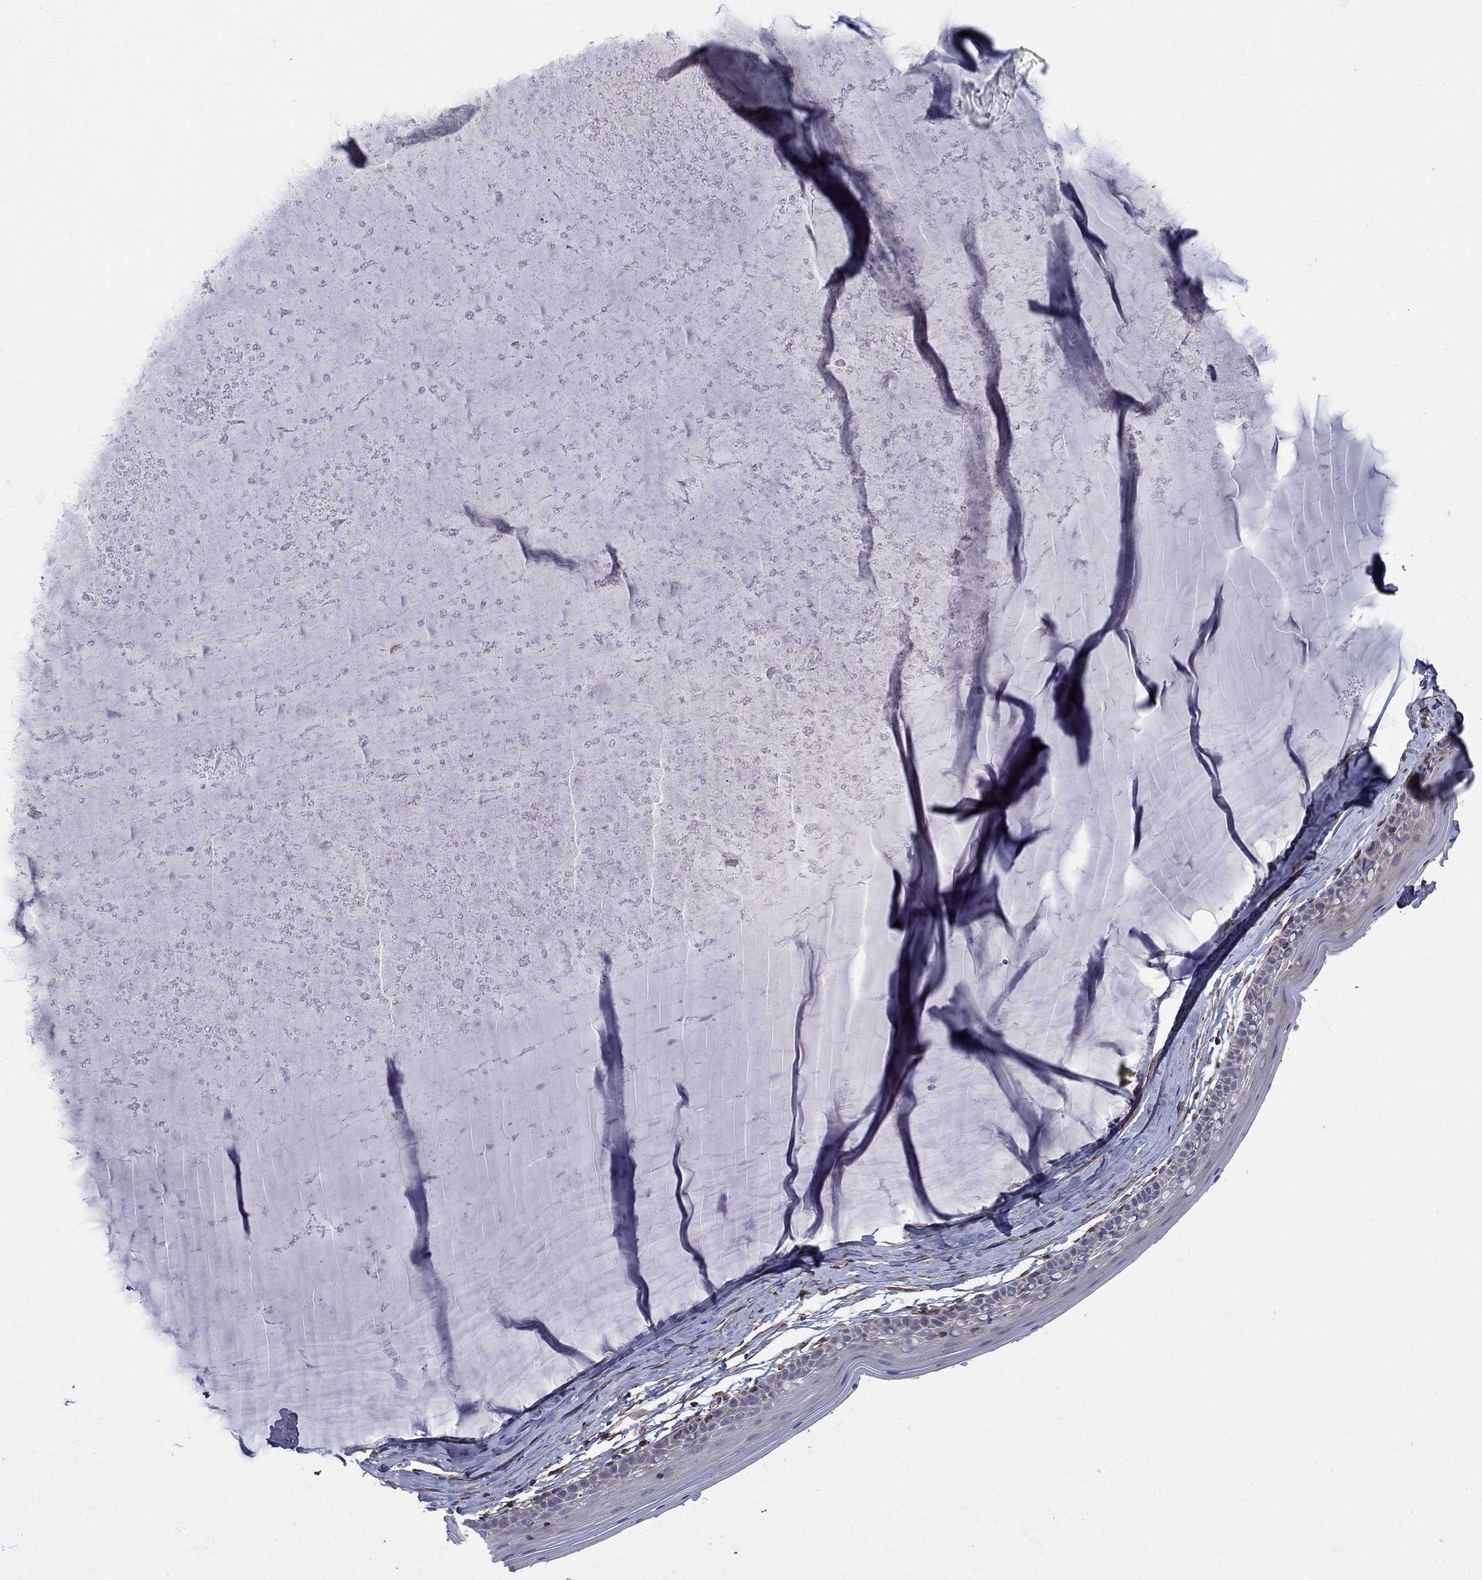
{"staining": {"intensity": "negative", "quantity": "none", "location": "none"}, "tissue": "cervix", "cell_type": "Glandular cells", "image_type": "normal", "snomed": [{"axis": "morphology", "description": "Normal tissue, NOS"}, {"axis": "topography", "description": "Cervix"}], "caption": "Human cervix stained for a protein using immunohistochemistry (IHC) reveals no staining in glandular cells.", "gene": "NDUFC1", "patient": {"sex": "female", "age": 40}}